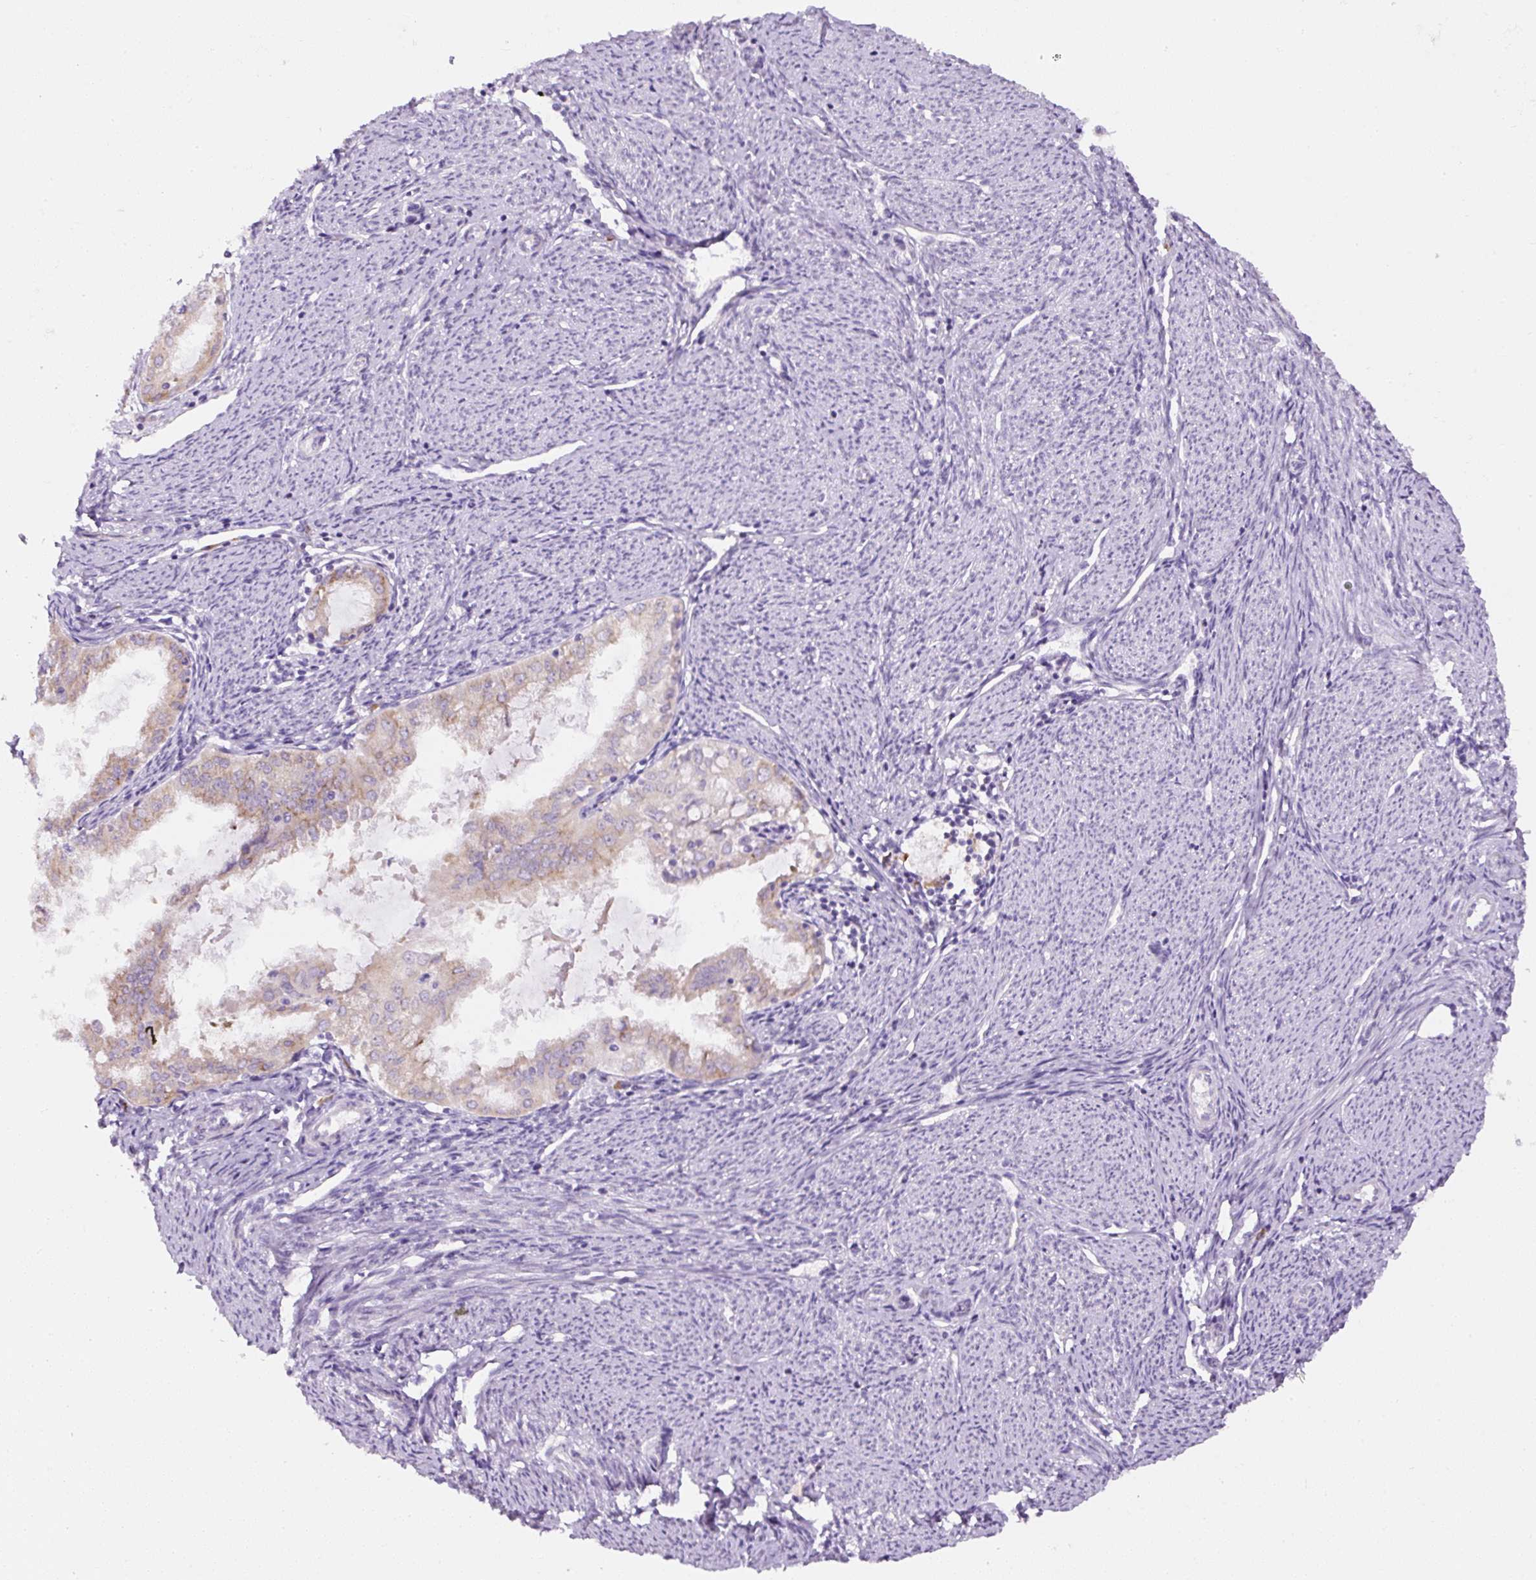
{"staining": {"intensity": "weak", "quantity": "<25%", "location": "cytoplasmic/membranous"}, "tissue": "endometrial cancer", "cell_type": "Tumor cells", "image_type": "cancer", "snomed": [{"axis": "morphology", "description": "Adenocarcinoma, NOS"}, {"axis": "topography", "description": "Endometrium"}], "caption": "A high-resolution histopathology image shows IHC staining of endometrial cancer (adenocarcinoma), which shows no significant expression in tumor cells.", "gene": "DDOST", "patient": {"sex": "female", "age": 70}}